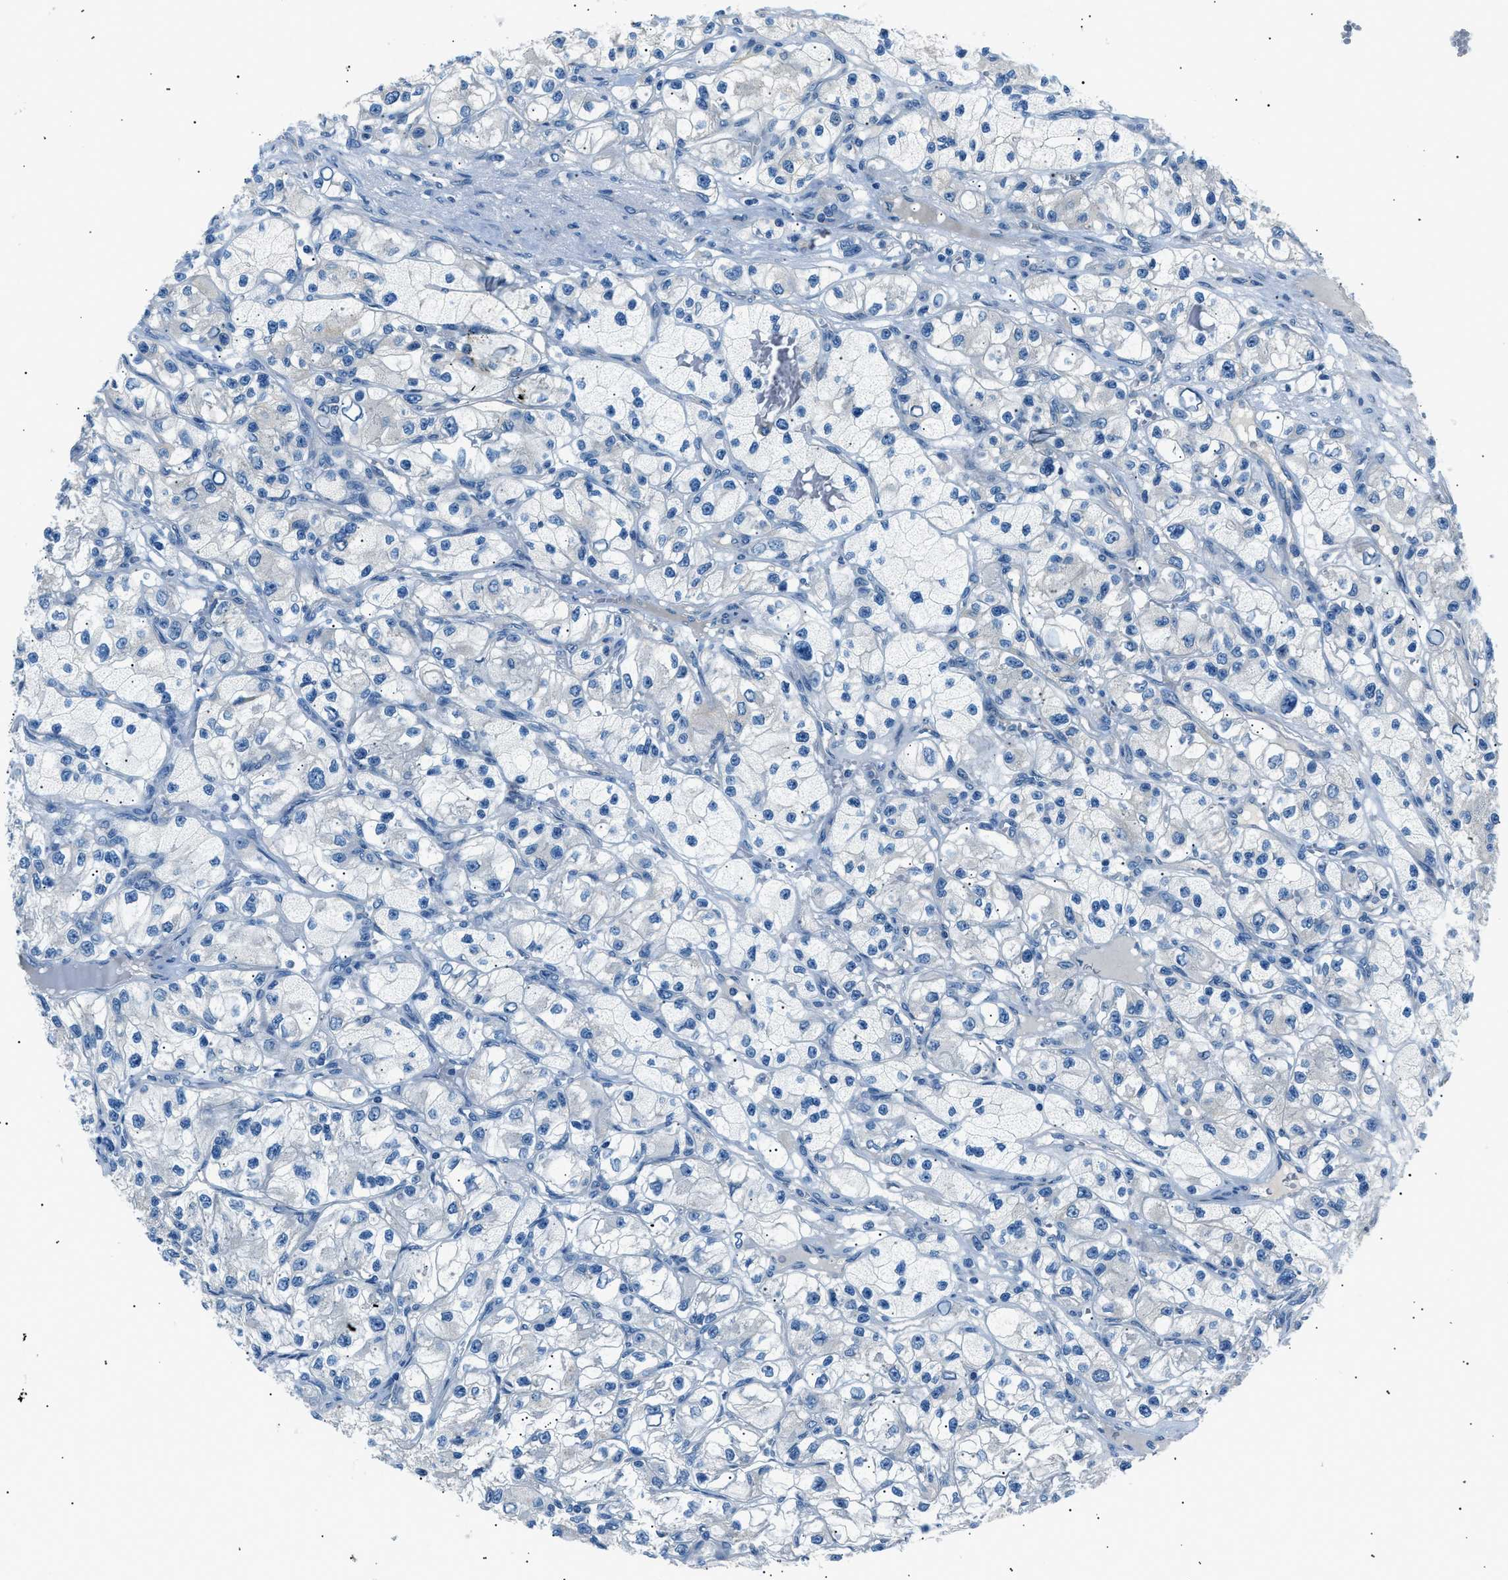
{"staining": {"intensity": "negative", "quantity": "none", "location": "none"}, "tissue": "renal cancer", "cell_type": "Tumor cells", "image_type": "cancer", "snomed": [{"axis": "morphology", "description": "Adenocarcinoma, NOS"}, {"axis": "topography", "description": "Kidney"}], "caption": "This image is of renal cancer (adenocarcinoma) stained with immunohistochemistry to label a protein in brown with the nuclei are counter-stained blue. There is no positivity in tumor cells. (DAB (3,3'-diaminobenzidine) immunohistochemistry visualized using brightfield microscopy, high magnification).", "gene": "LRRC37B", "patient": {"sex": "female", "age": 57}}